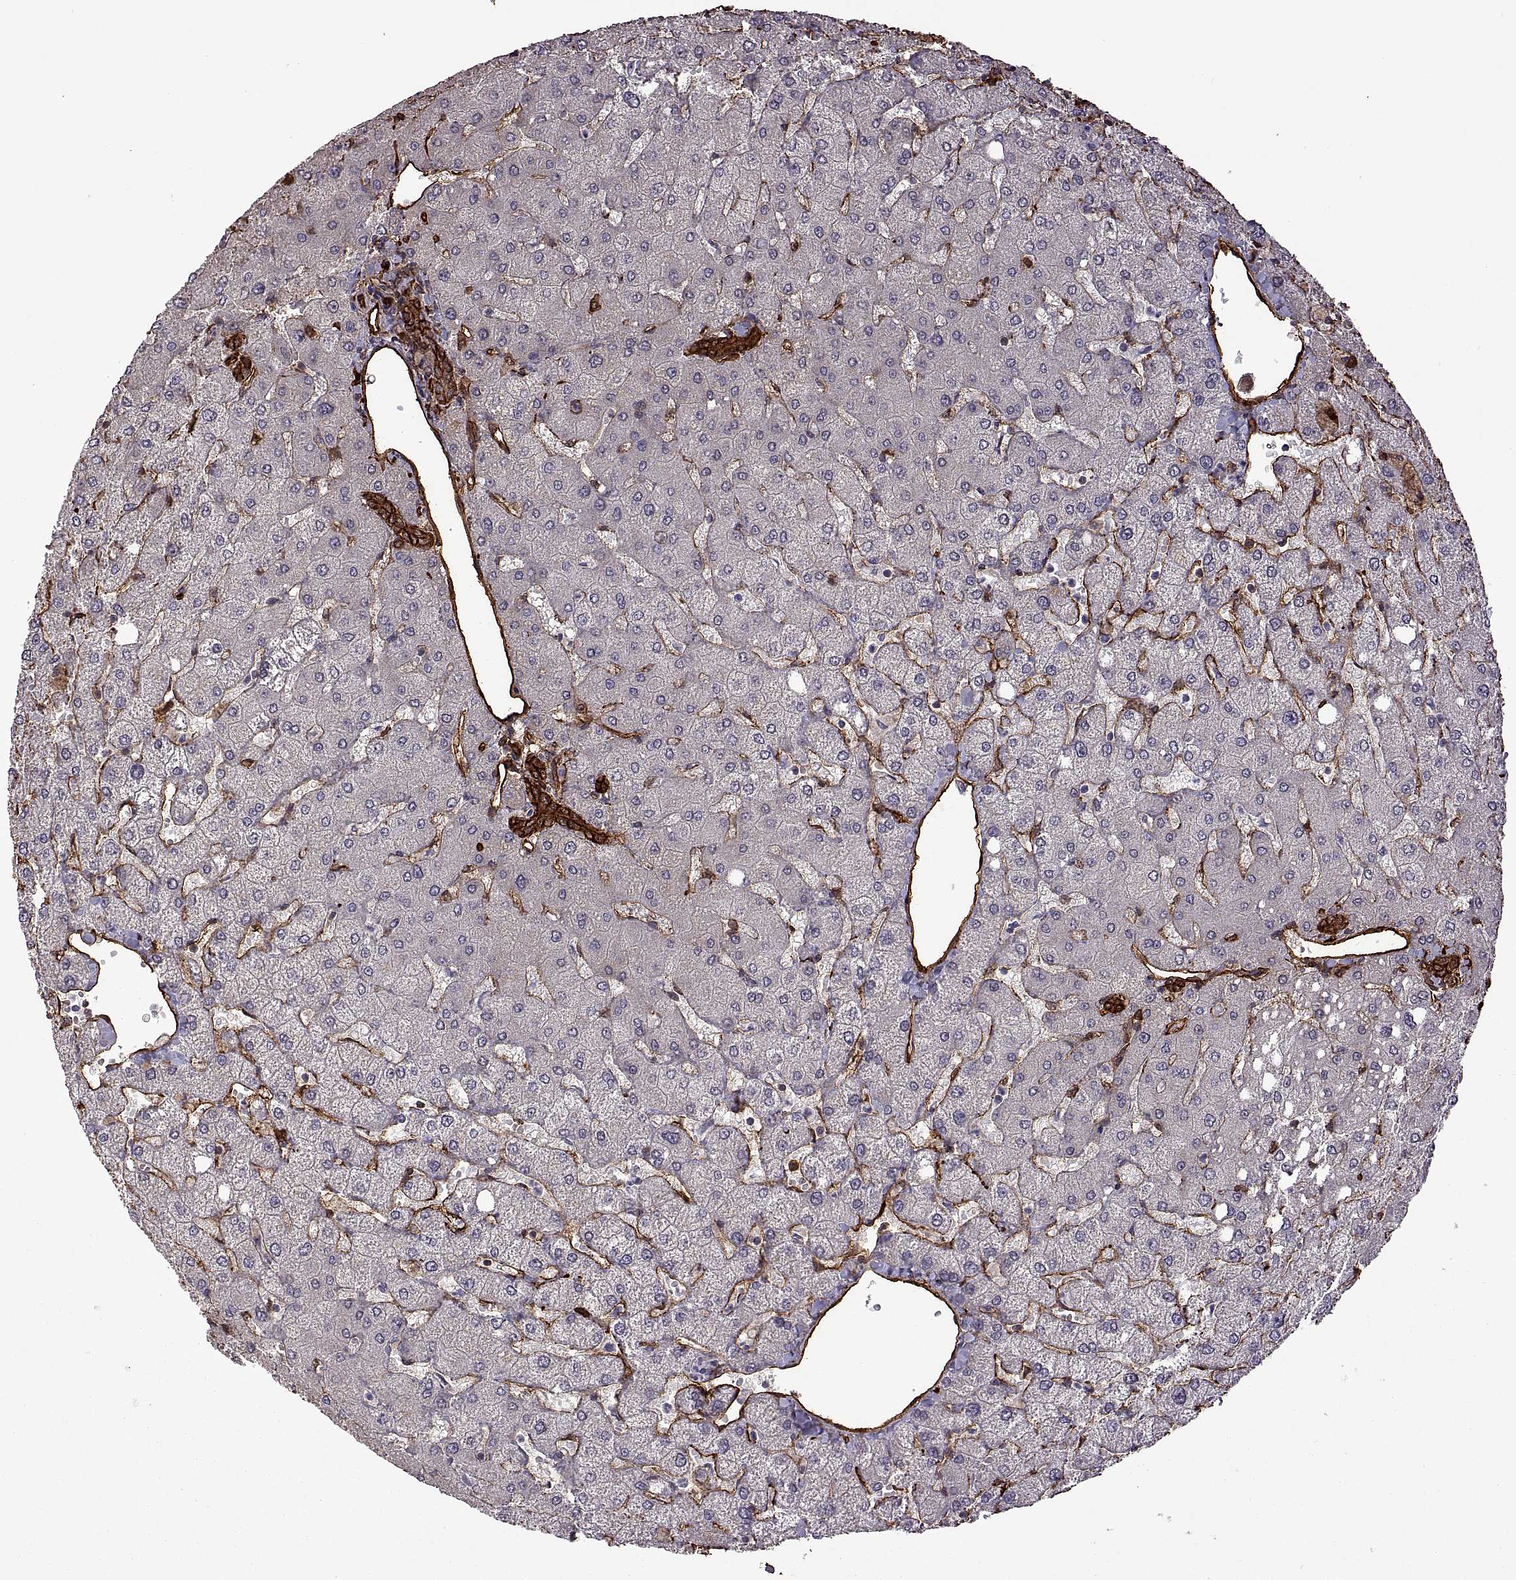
{"staining": {"intensity": "strong", "quantity": "25%-75%", "location": "cytoplasmic/membranous"}, "tissue": "liver", "cell_type": "Cholangiocytes", "image_type": "normal", "snomed": [{"axis": "morphology", "description": "Normal tissue, NOS"}, {"axis": "topography", "description": "Liver"}], "caption": "A high-resolution micrograph shows immunohistochemistry staining of benign liver, which displays strong cytoplasmic/membranous expression in approximately 25%-75% of cholangiocytes.", "gene": "S100A10", "patient": {"sex": "female", "age": 54}}